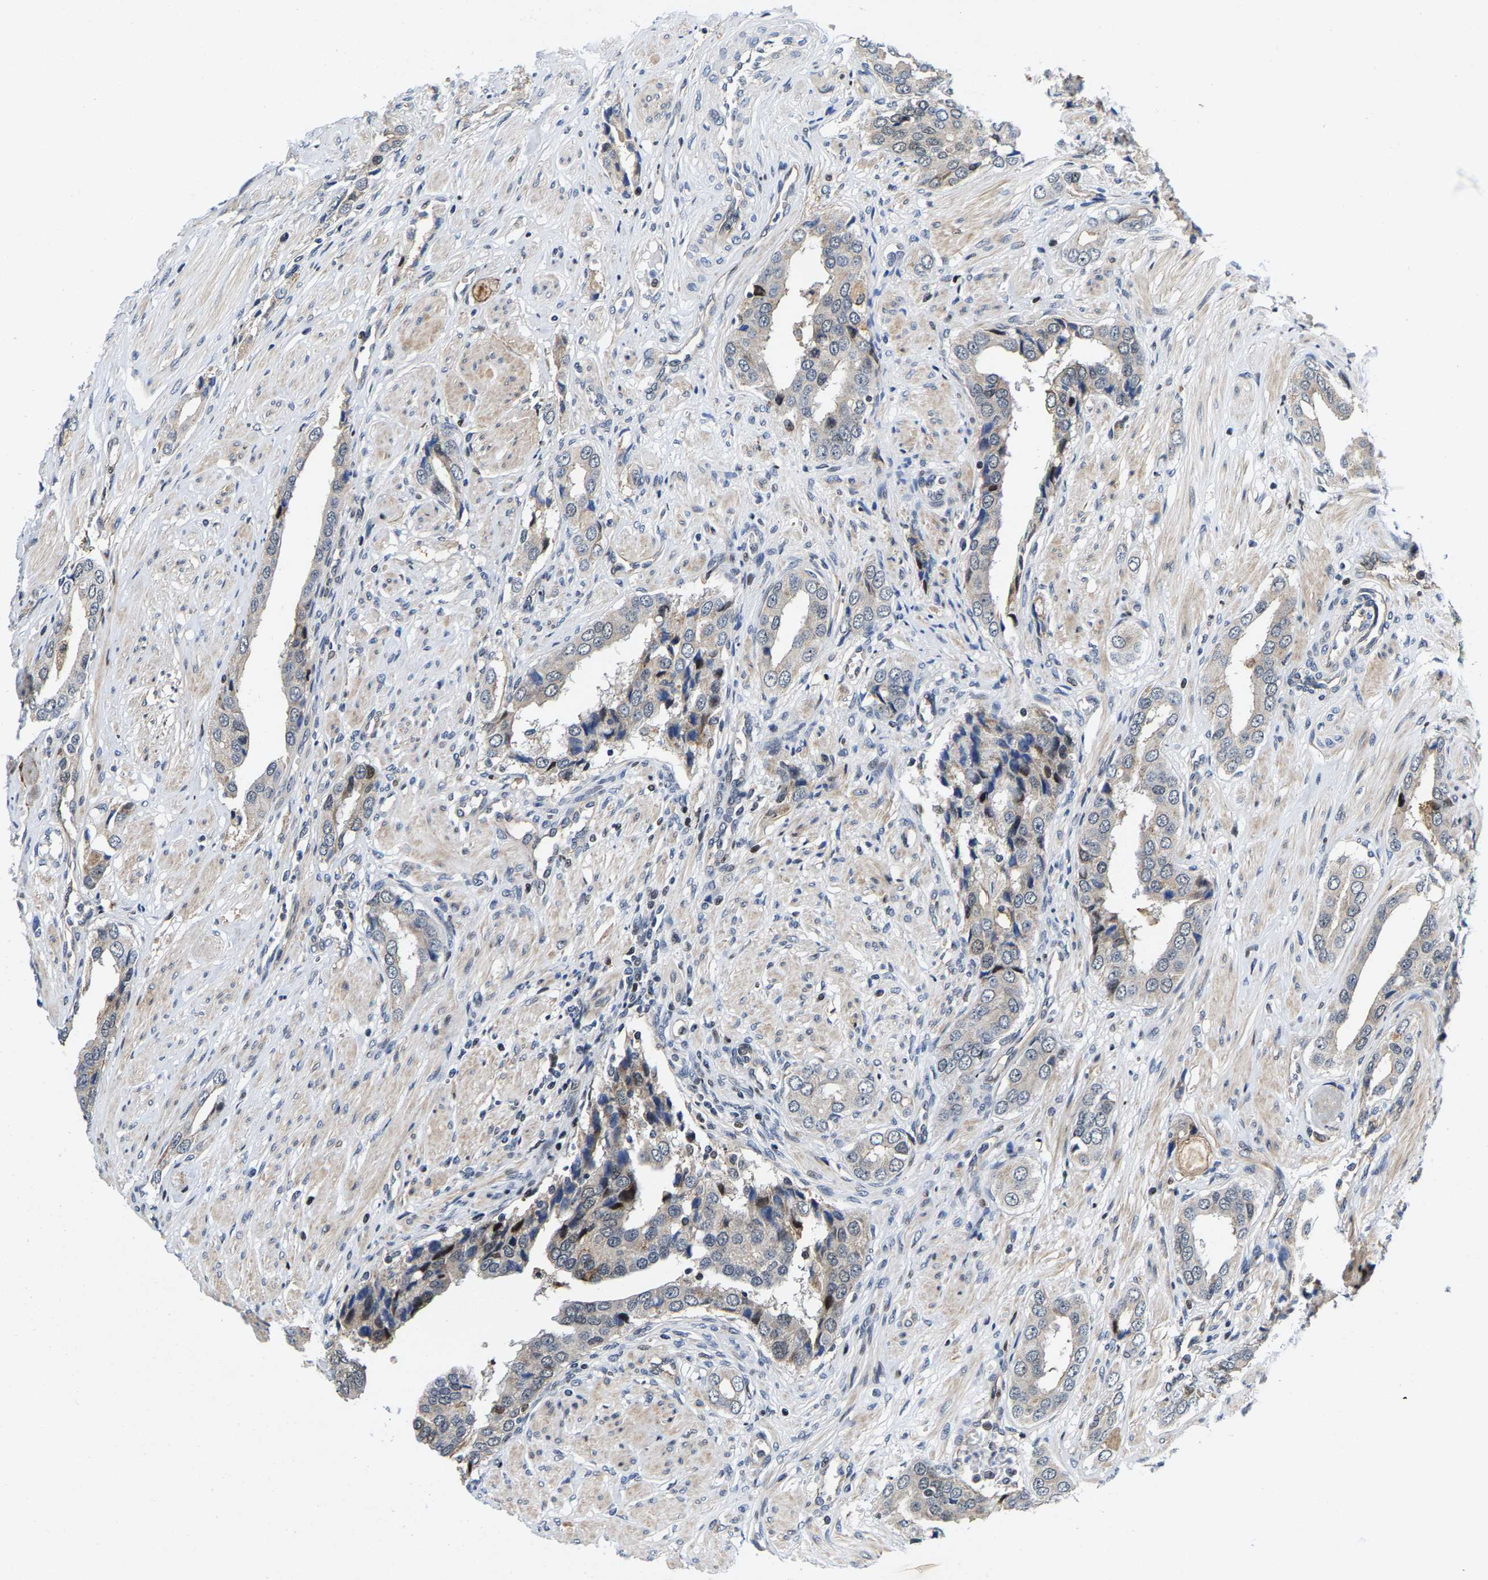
{"staining": {"intensity": "negative", "quantity": "none", "location": "none"}, "tissue": "prostate cancer", "cell_type": "Tumor cells", "image_type": "cancer", "snomed": [{"axis": "morphology", "description": "Adenocarcinoma, High grade"}, {"axis": "topography", "description": "Prostate"}], "caption": "Protein analysis of prostate adenocarcinoma (high-grade) exhibits no significant positivity in tumor cells.", "gene": "GTPBP10", "patient": {"sex": "male", "age": 52}}